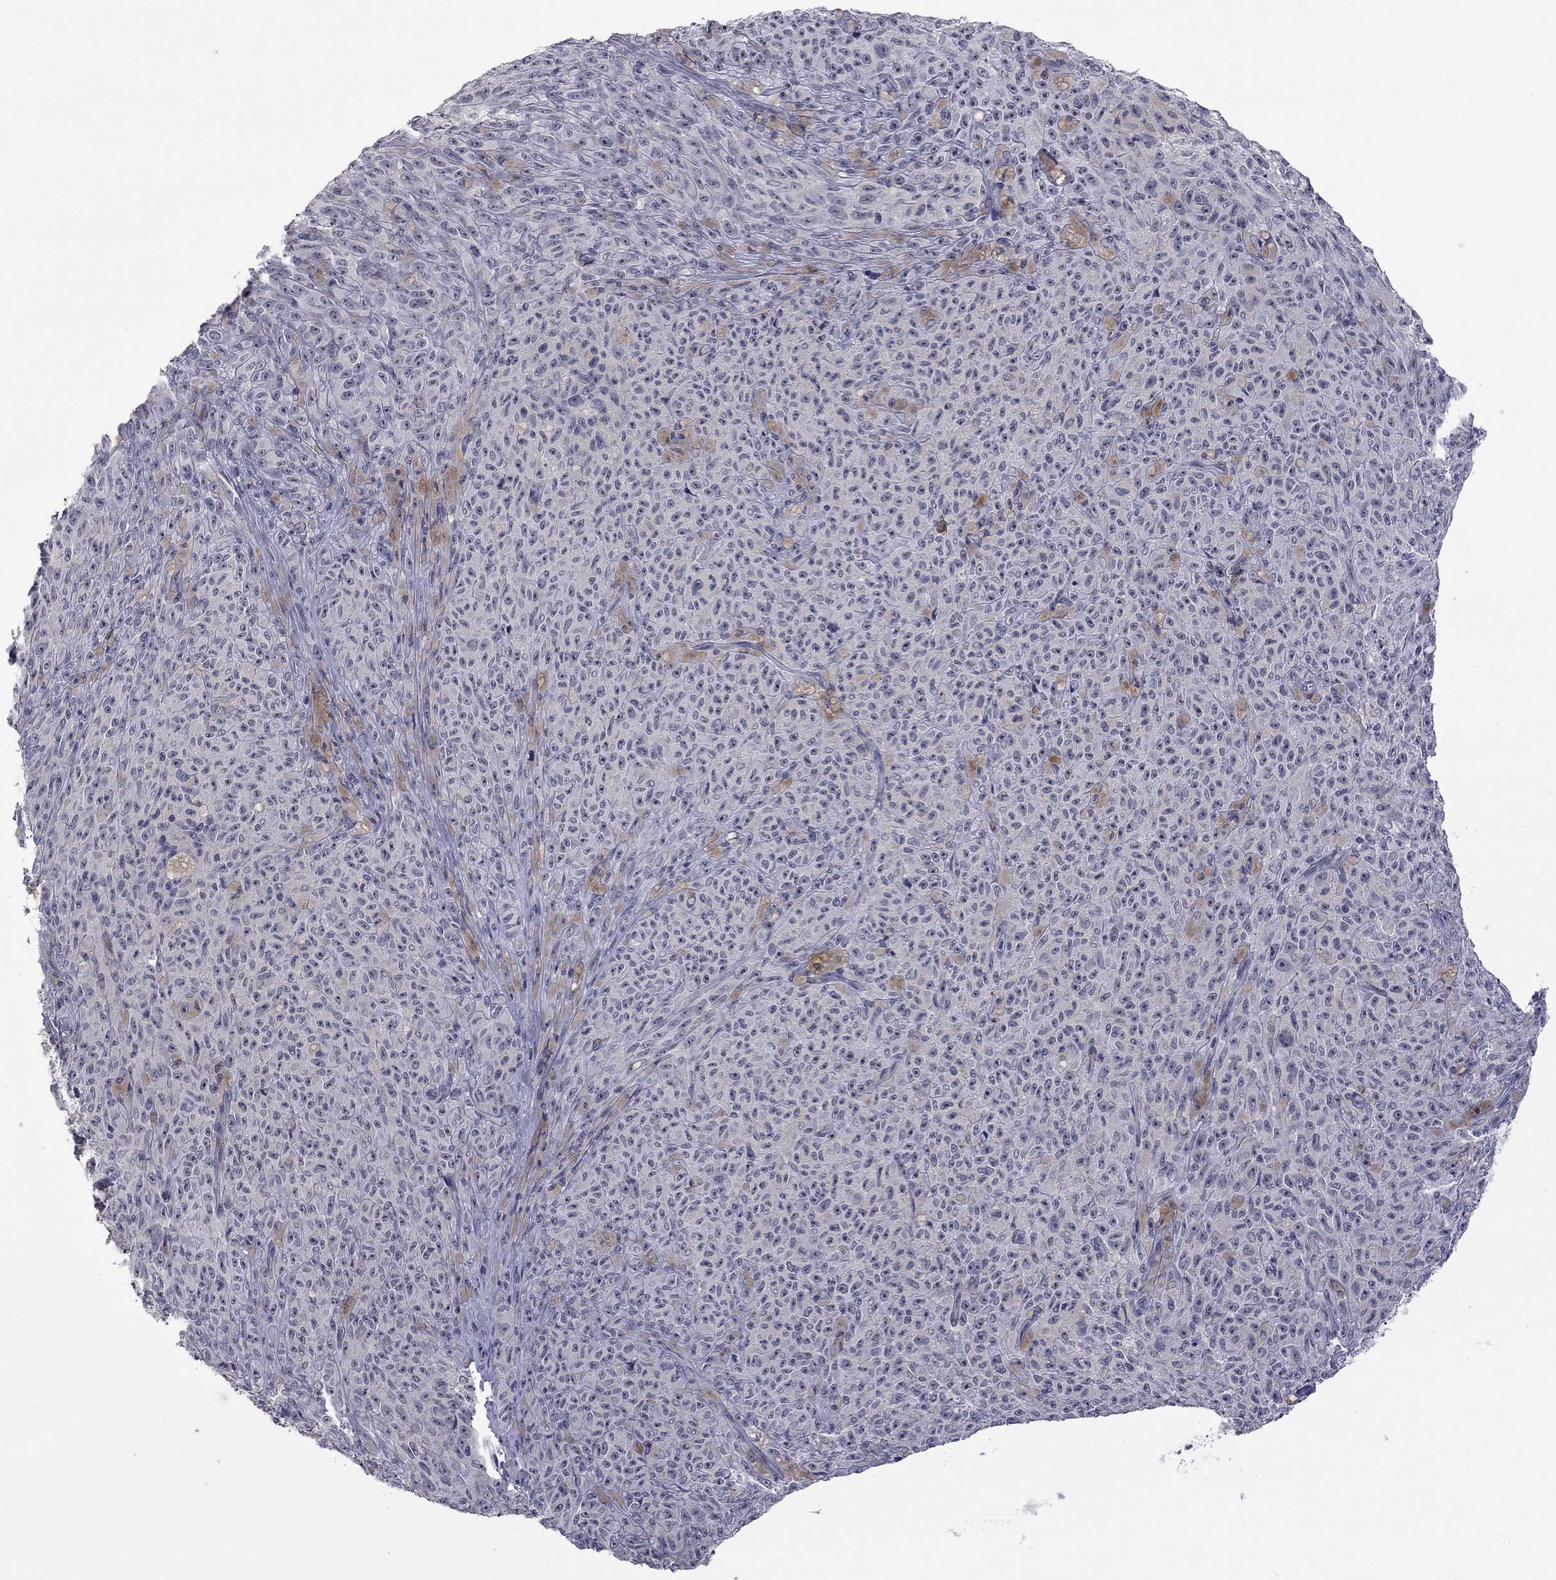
{"staining": {"intensity": "negative", "quantity": "none", "location": "none"}, "tissue": "melanoma", "cell_type": "Tumor cells", "image_type": "cancer", "snomed": [{"axis": "morphology", "description": "Malignant melanoma, NOS"}, {"axis": "topography", "description": "Skin"}], "caption": "DAB (3,3'-diaminobenzidine) immunohistochemical staining of human malignant melanoma demonstrates no significant staining in tumor cells.", "gene": "GSG1L", "patient": {"sex": "female", "age": 82}}